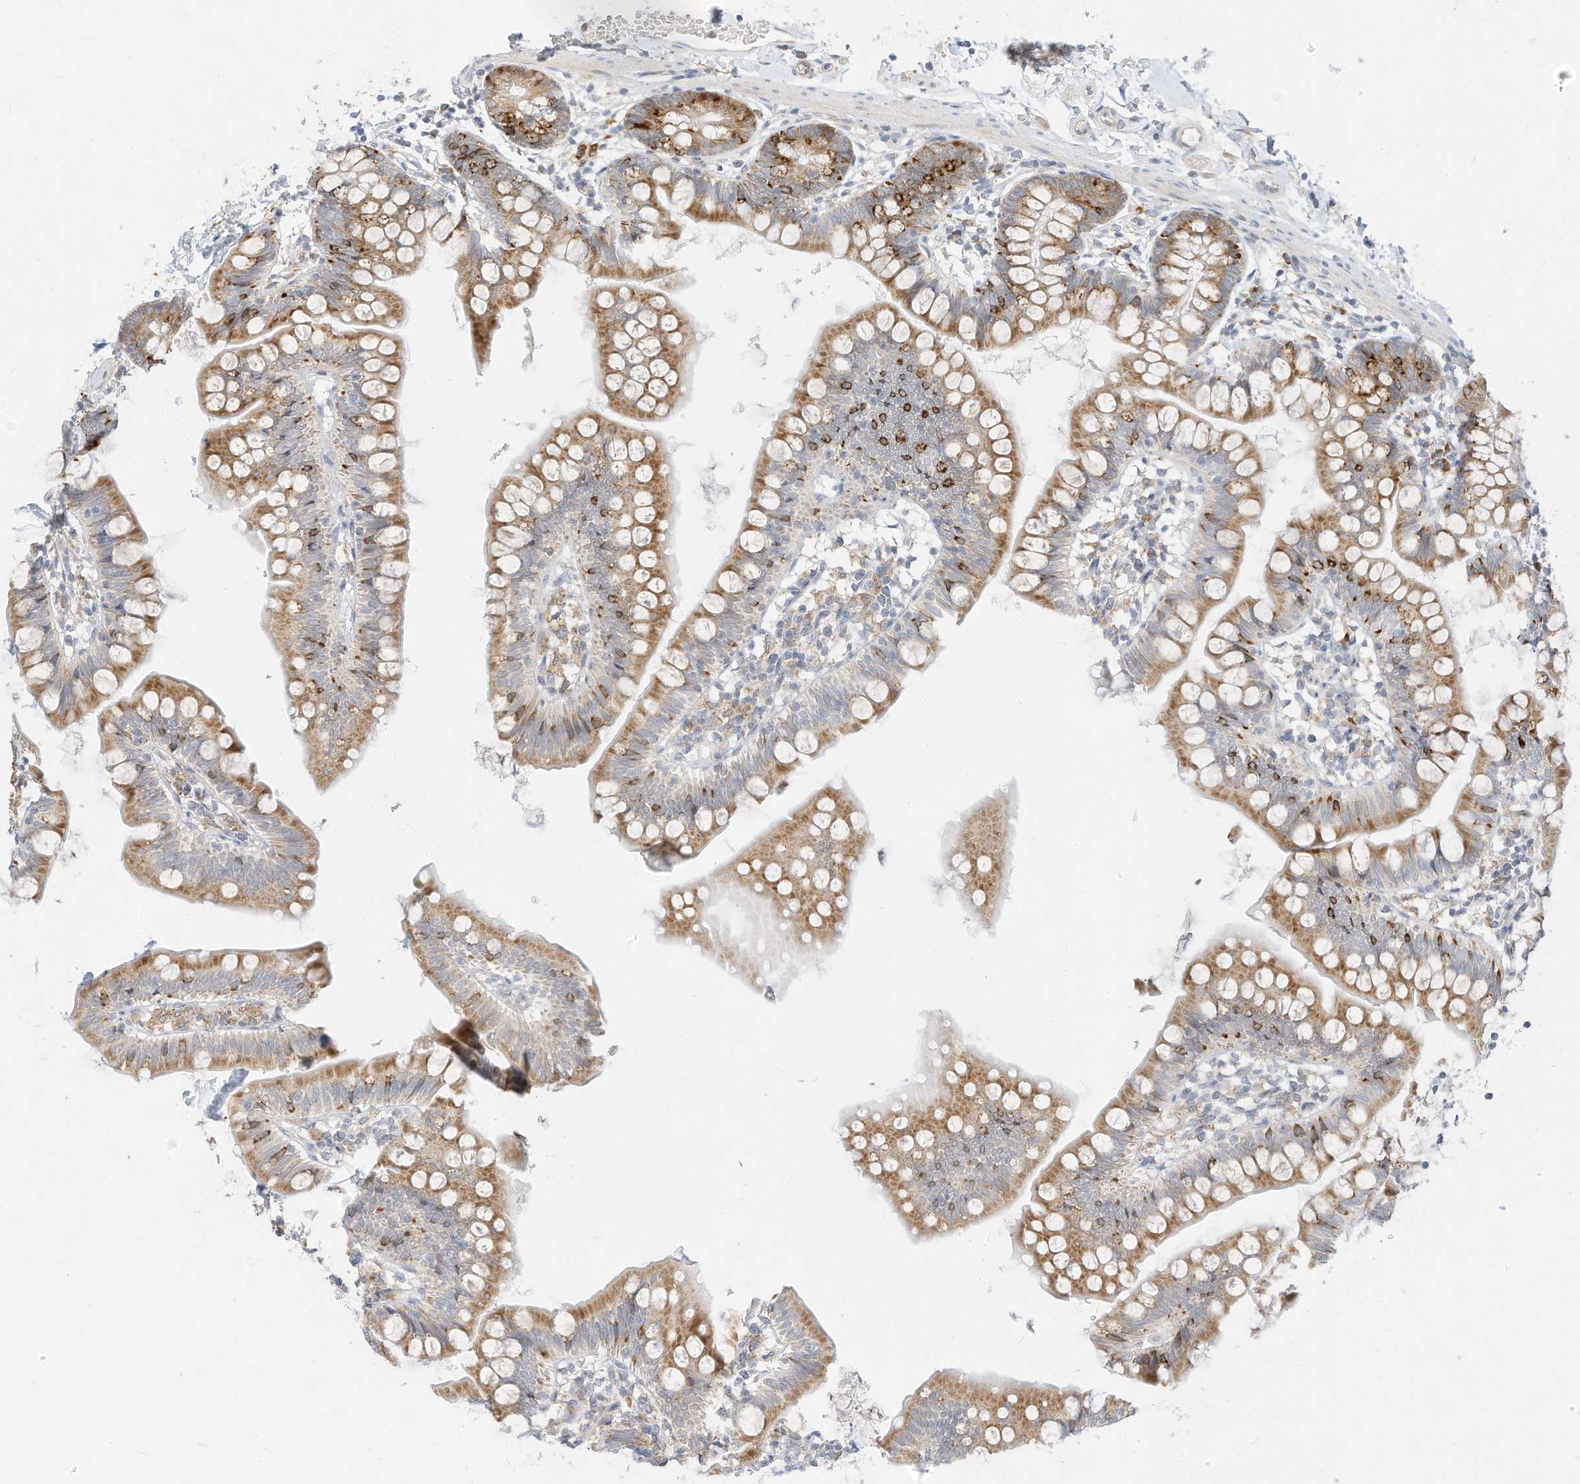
{"staining": {"intensity": "moderate", "quantity": ">75%", "location": "cytoplasmic/membranous"}, "tissue": "small intestine", "cell_type": "Glandular cells", "image_type": "normal", "snomed": [{"axis": "morphology", "description": "Normal tissue, NOS"}, {"axis": "topography", "description": "Small intestine"}], "caption": "About >75% of glandular cells in normal human small intestine reveal moderate cytoplasmic/membranous protein expression as visualized by brown immunohistochemical staining.", "gene": "STT3A", "patient": {"sex": "male", "age": 7}}